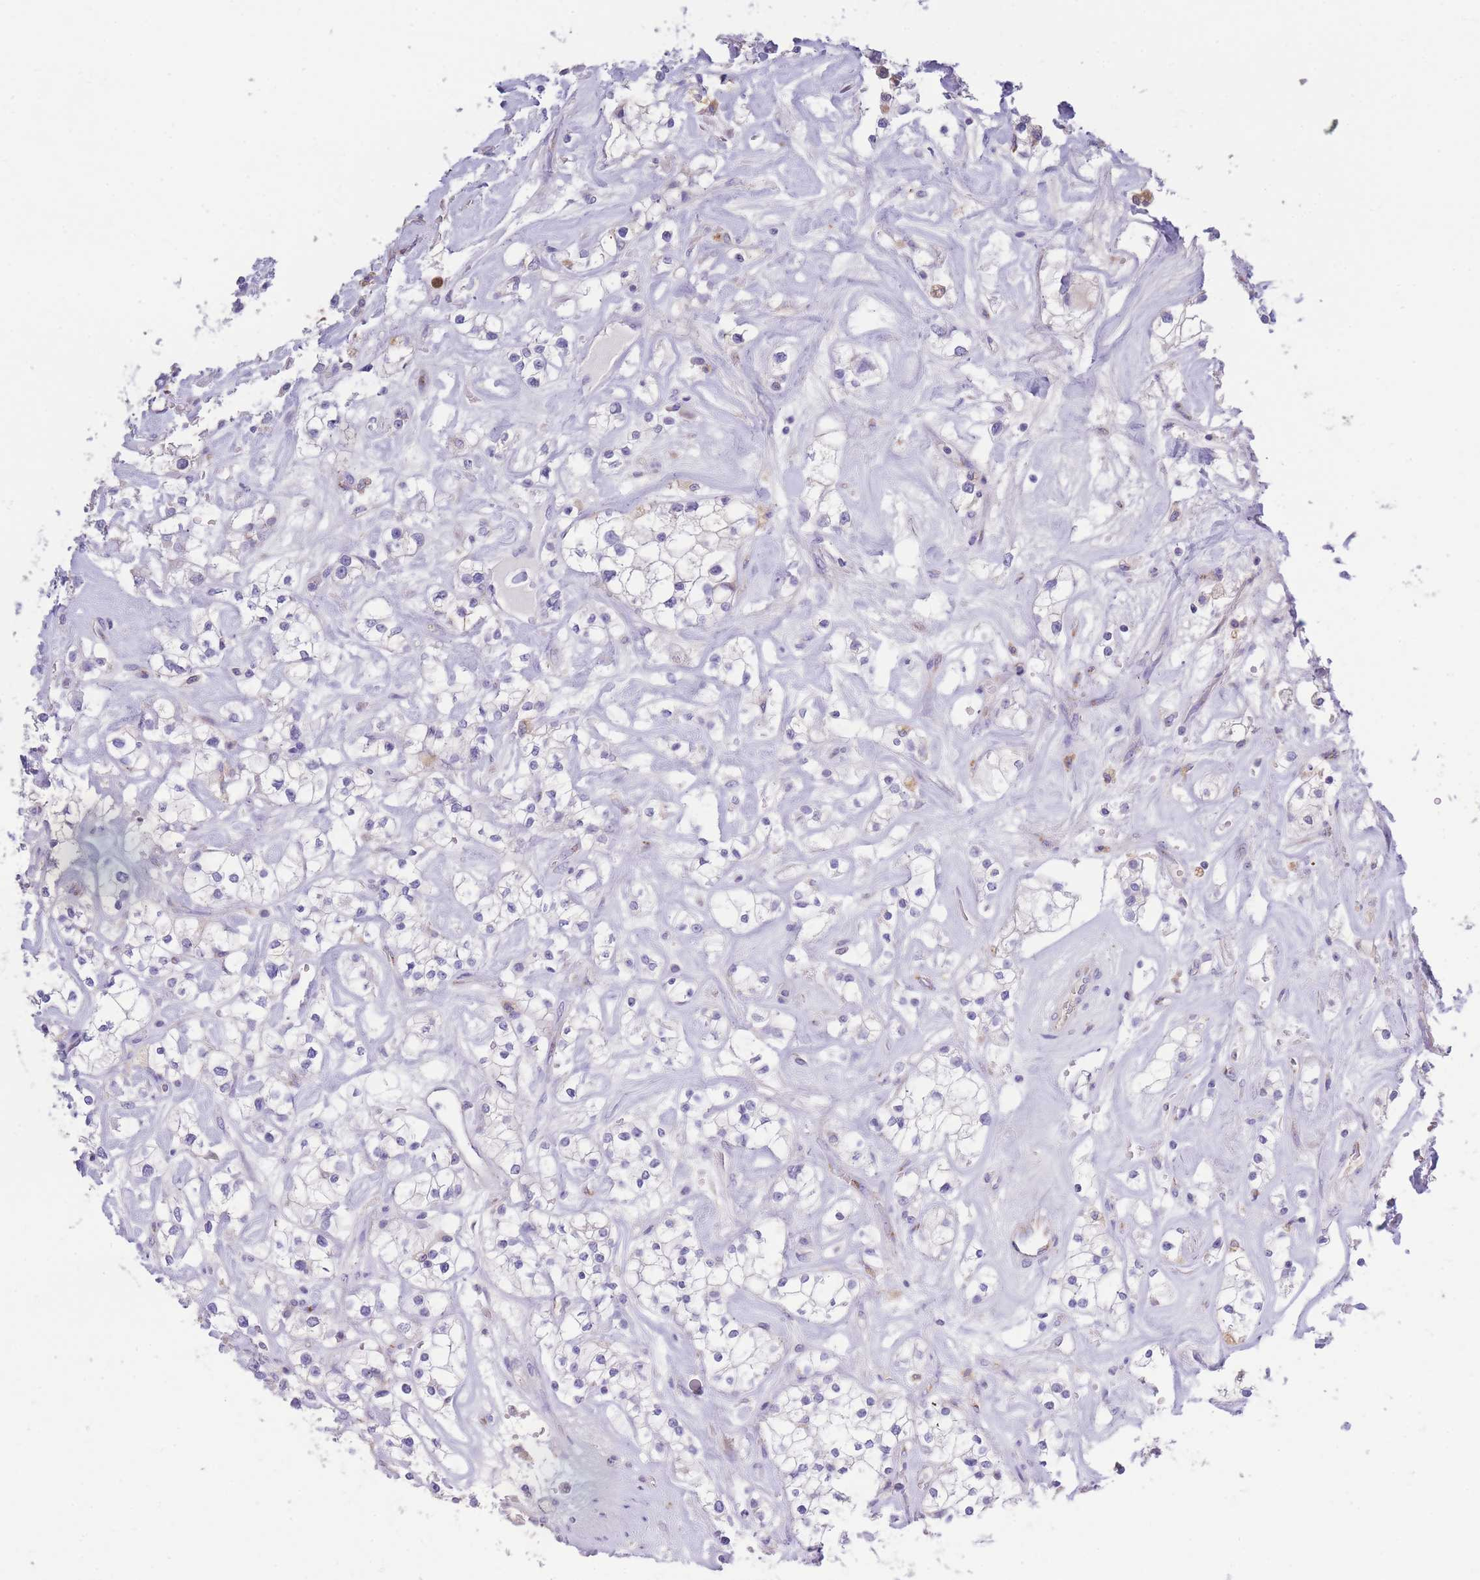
{"staining": {"intensity": "negative", "quantity": "none", "location": "none"}, "tissue": "renal cancer", "cell_type": "Tumor cells", "image_type": "cancer", "snomed": [{"axis": "morphology", "description": "Adenocarcinoma, NOS"}, {"axis": "topography", "description": "Kidney"}], "caption": "The photomicrograph exhibits no staining of tumor cells in renal adenocarcinoma.", "gene": "CENPM", "patient": {"sex": "male", "age": 77}}